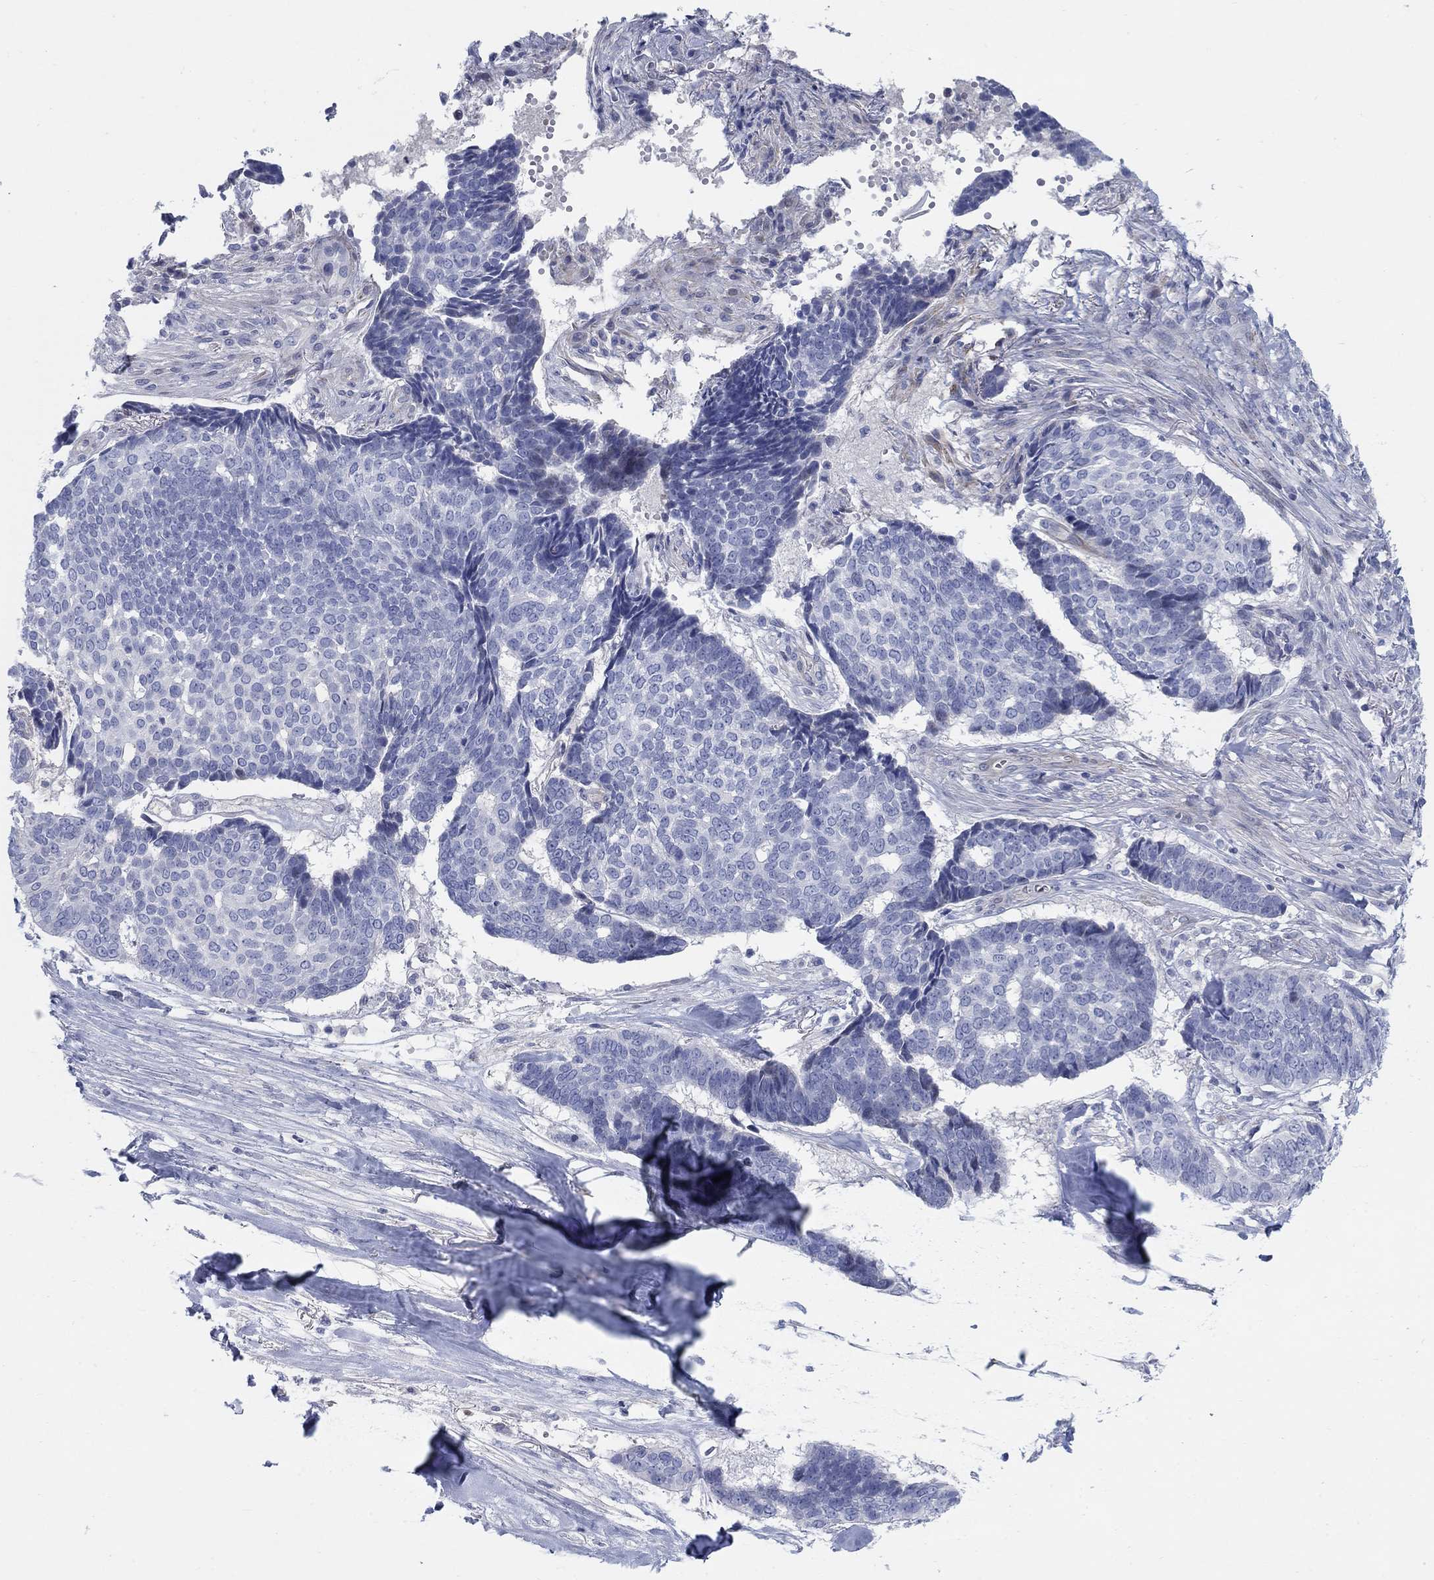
{"staining": {"intensity": "negative", "quantity": "none", "location": "none"}, "tissue": "skin cancer", "cell_type": "Tumor cells", "image_type": "cancer", "snomed": [{"axis": "morphology", "description": "Basal cell carcinoma"}, {"axis": "topography", "description": "Skin"}], "caption": "Tumor cells show no significant staining in skin cancer.", "gene": "HEATR4", "patient": {"sex": "male", "age": 86}}